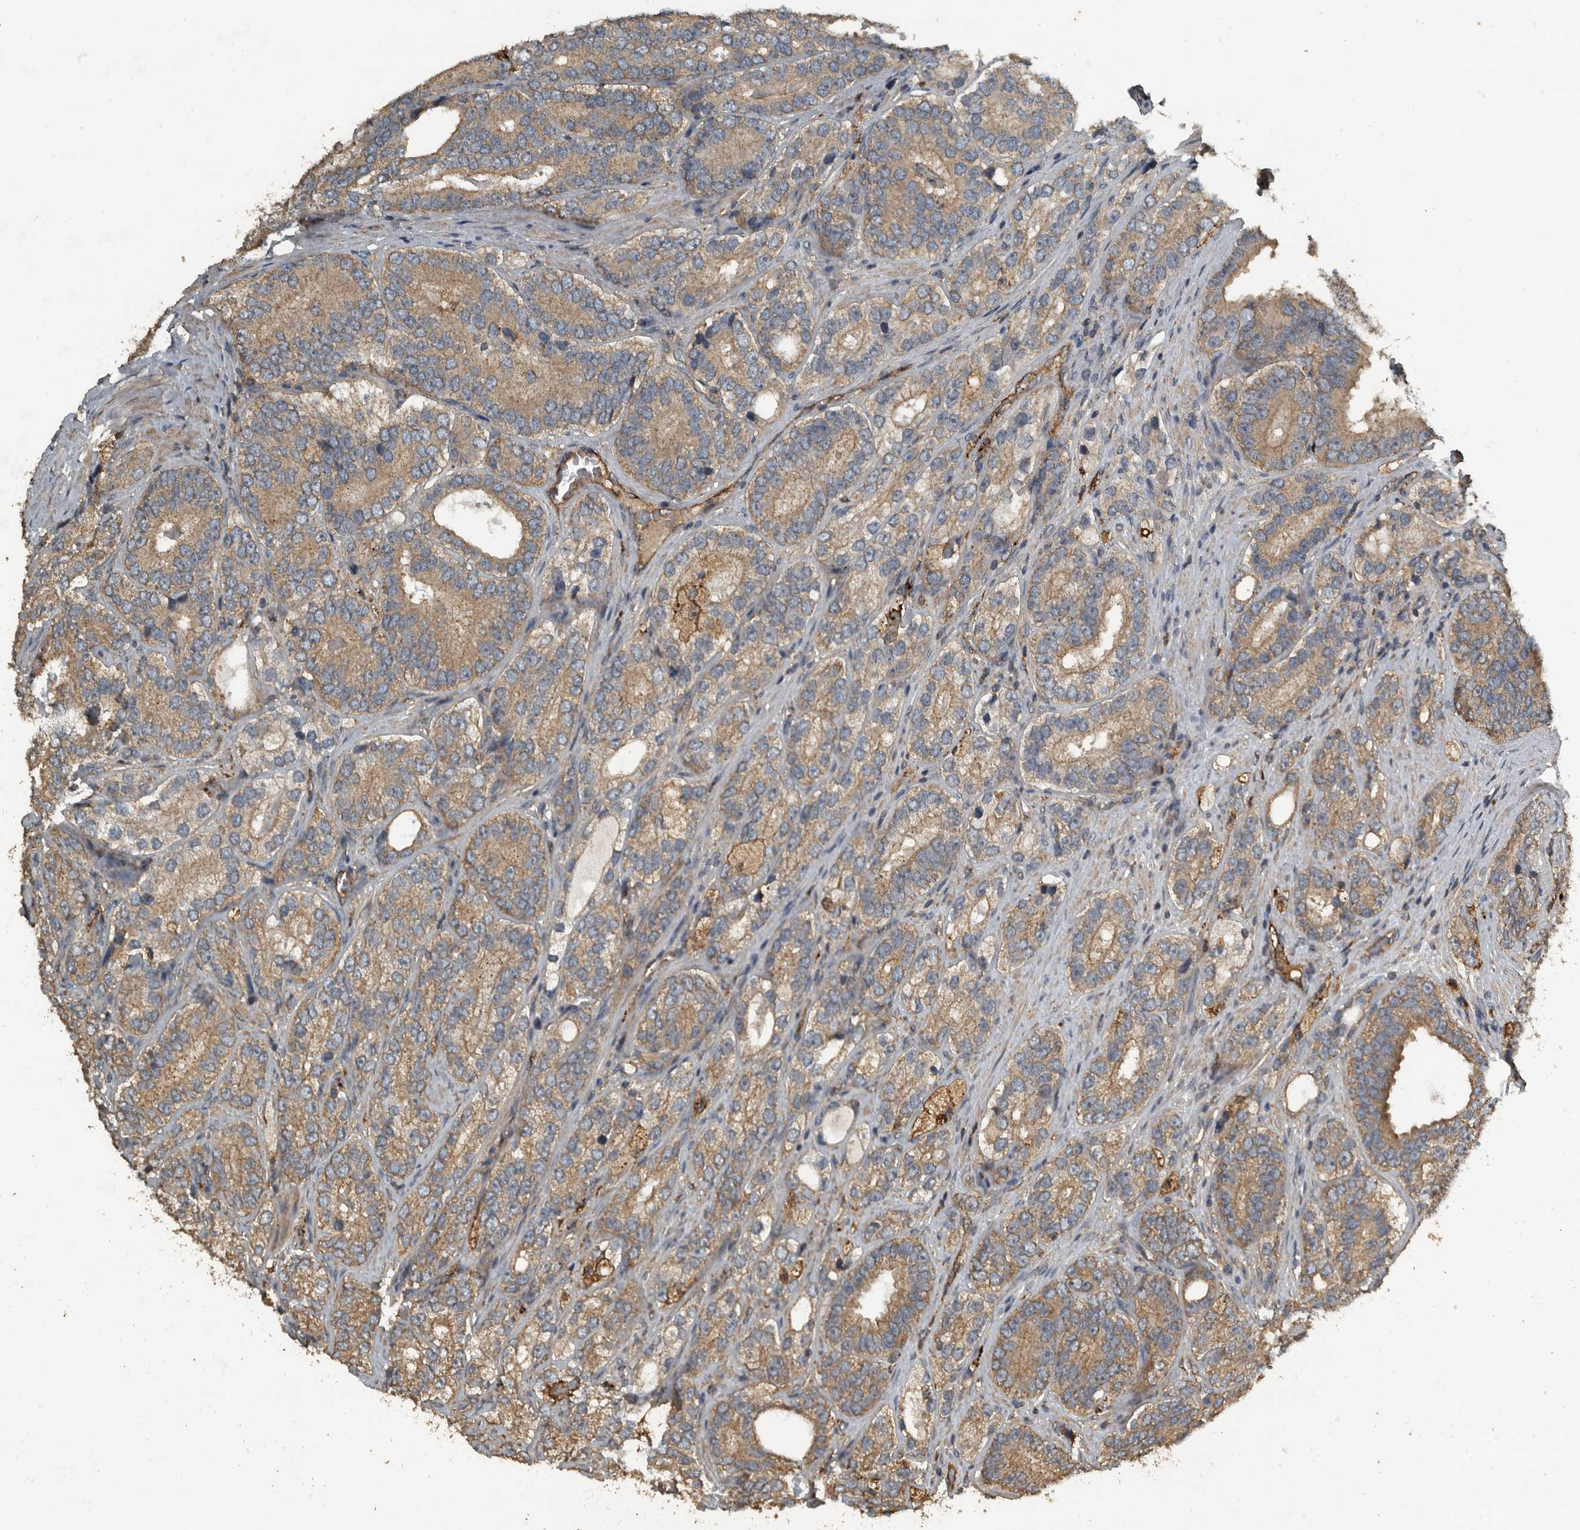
{"staining": {"intensity": "moderate", "quantity": ">75%", "location": "cytoplasmic/membranous"}, "tissue": "prostate cancer", "cell_type": "Tumor cells", "image_type": "cancer", "snomed": [{"axis": "morphology", "description": "Adenocarcinoma, High grade"}, {"axis": "topography", "description": "Prostate"}], "caption": "Tumor cells show medium levels of moderate cytoplasmic/membranous positivity in approximately >75% of cells in adenocarcinoma (high-grade) (prostate). (DAB = brown stain, brightfield microscopy at high magnification).", "gene": "IL15RA", "patient": {"sex": "male", "age": 56}}